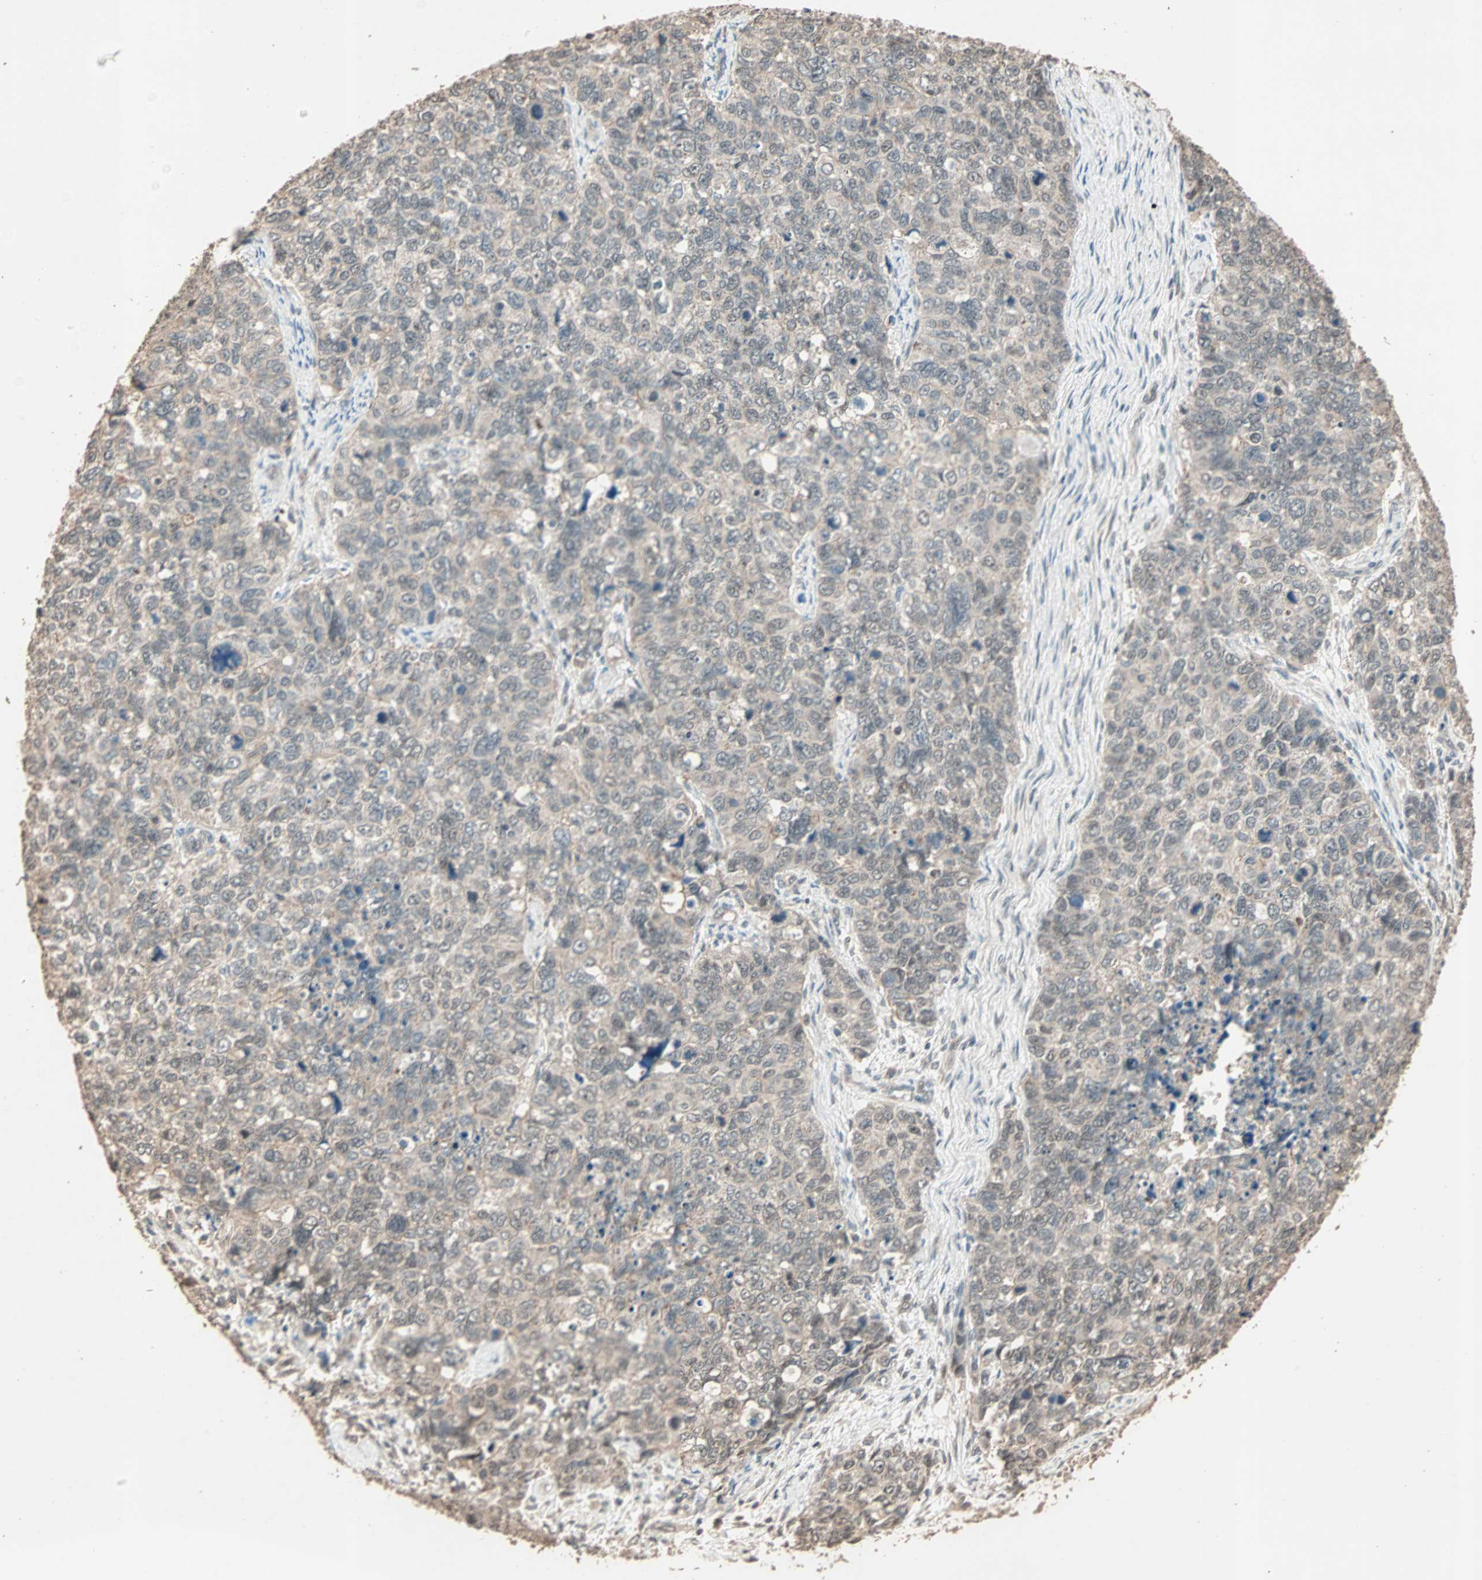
{"staining": {"intensity": "weak", "quantity": ">75%", "location": "cytoplasmic/membranous,nuclear"}, "tissue": "cervical cancer", "cell_type": "Tumor cells", "image_type": "cancer", "snomed": [{"axis": "morphology", "description": "Squamous cell carcinoma, NOS"}, {"axis": "topography", "description": "Cervix"}], "caption": "High-magnification brightfield microscopy of squamous cell carcinoma (cervical) stained with DAB (3,3'-diaminobenzidine) (brown) and counterstained with hematoxylin (blue). tumor cells exhibit weak cytoplasmic/membranous and nuclear staining is seen in about>75% of cells.", "gene": "ZBTB33", "patient": {"sex": "female", "age": 63}}